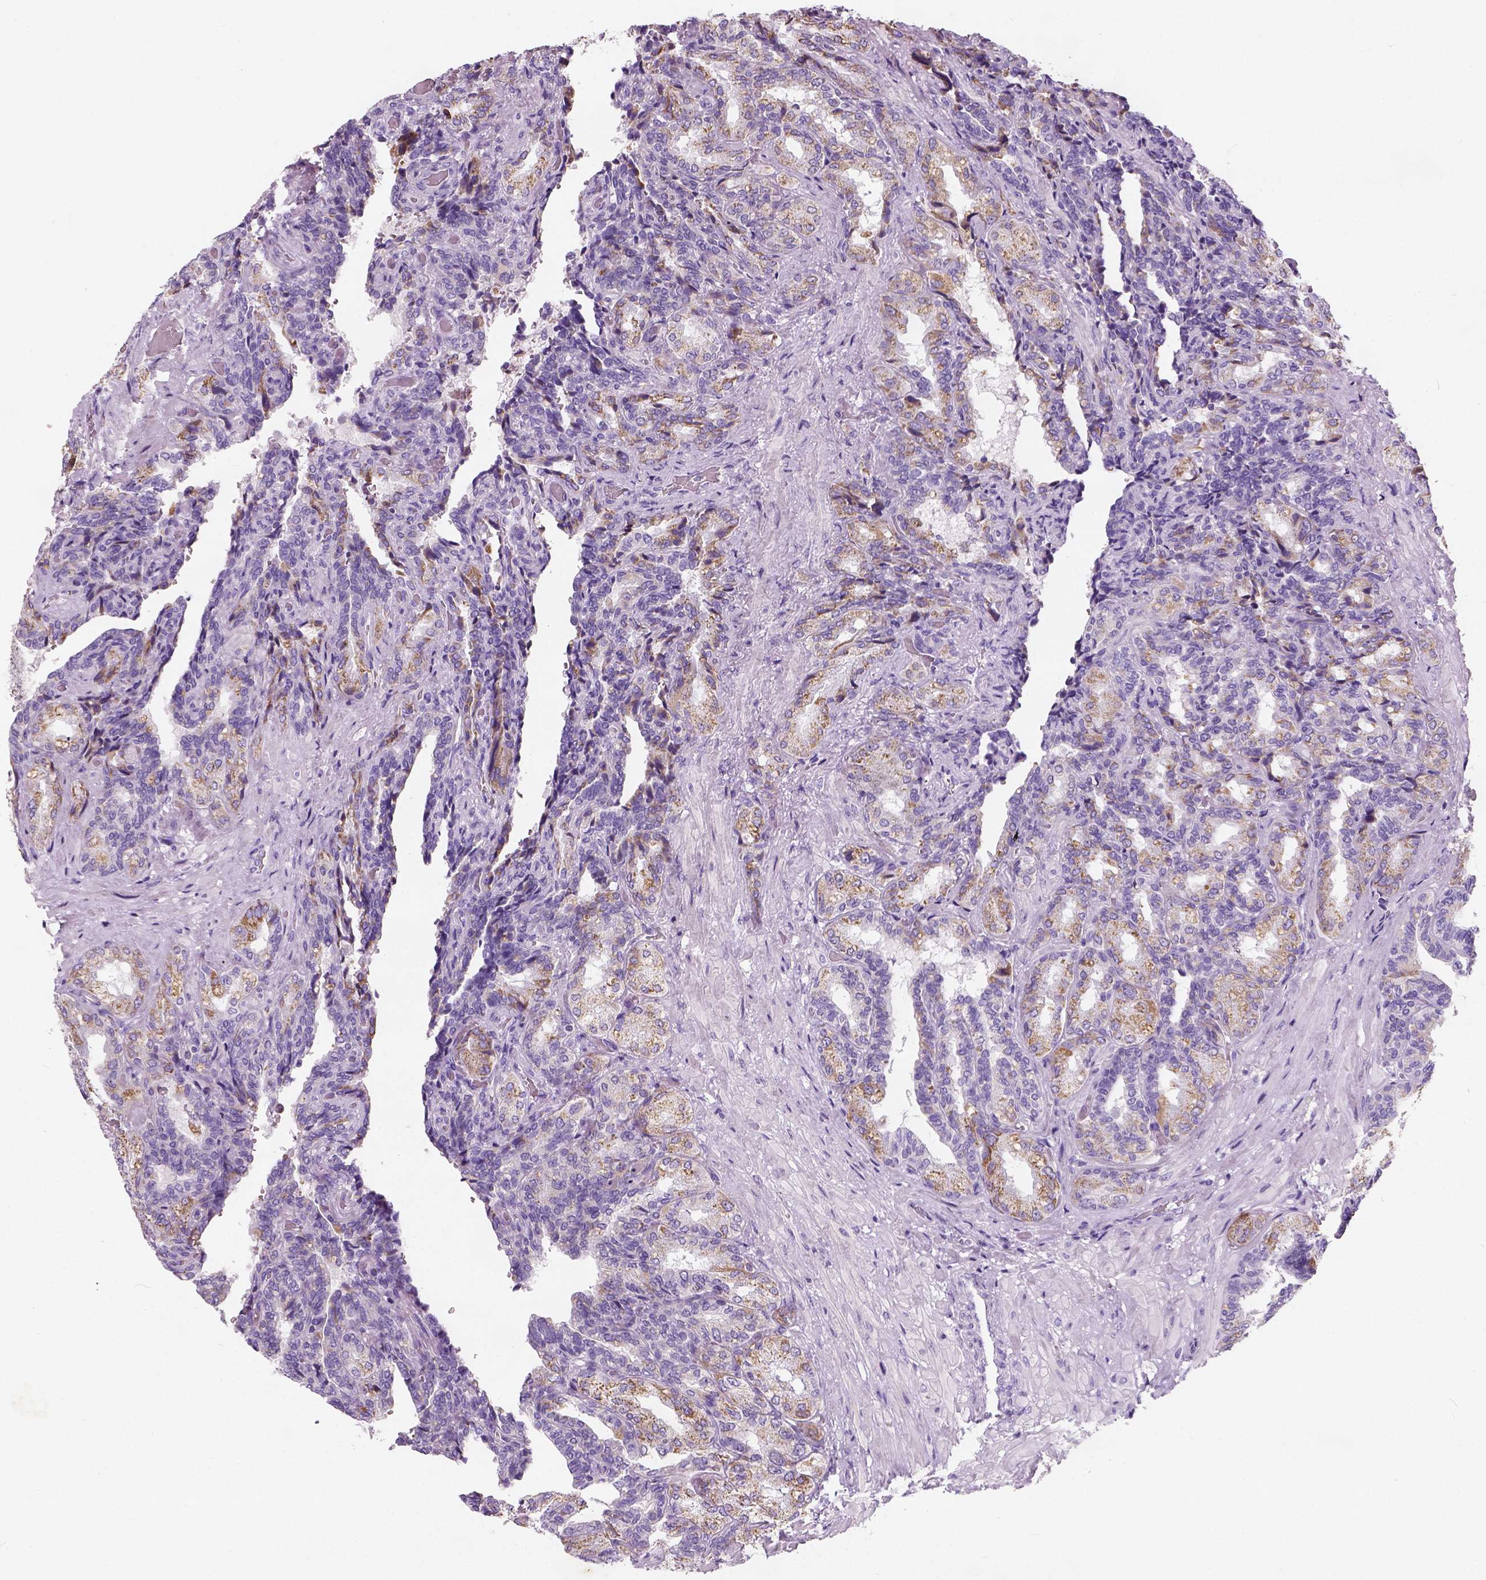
{"staining": {"intensity": "weak", "quantity": "<25%", "location": "cytoplasmic/membranous"}, "tissue": "seminal vesicle", "cell_type": "Glandular cells", "image_type": "normal", "snomed": [{"axis": "morphology", "description": "Normal tissue, NOS"}, {"axis": "topography", "description": "Seminal veicle"}], "caption": "The histopathology image shows no staining of glandular cells in unremarkable seminal vesicle.", "gene": "CHODL", "patient": {"sex": "male", "age": 68}}